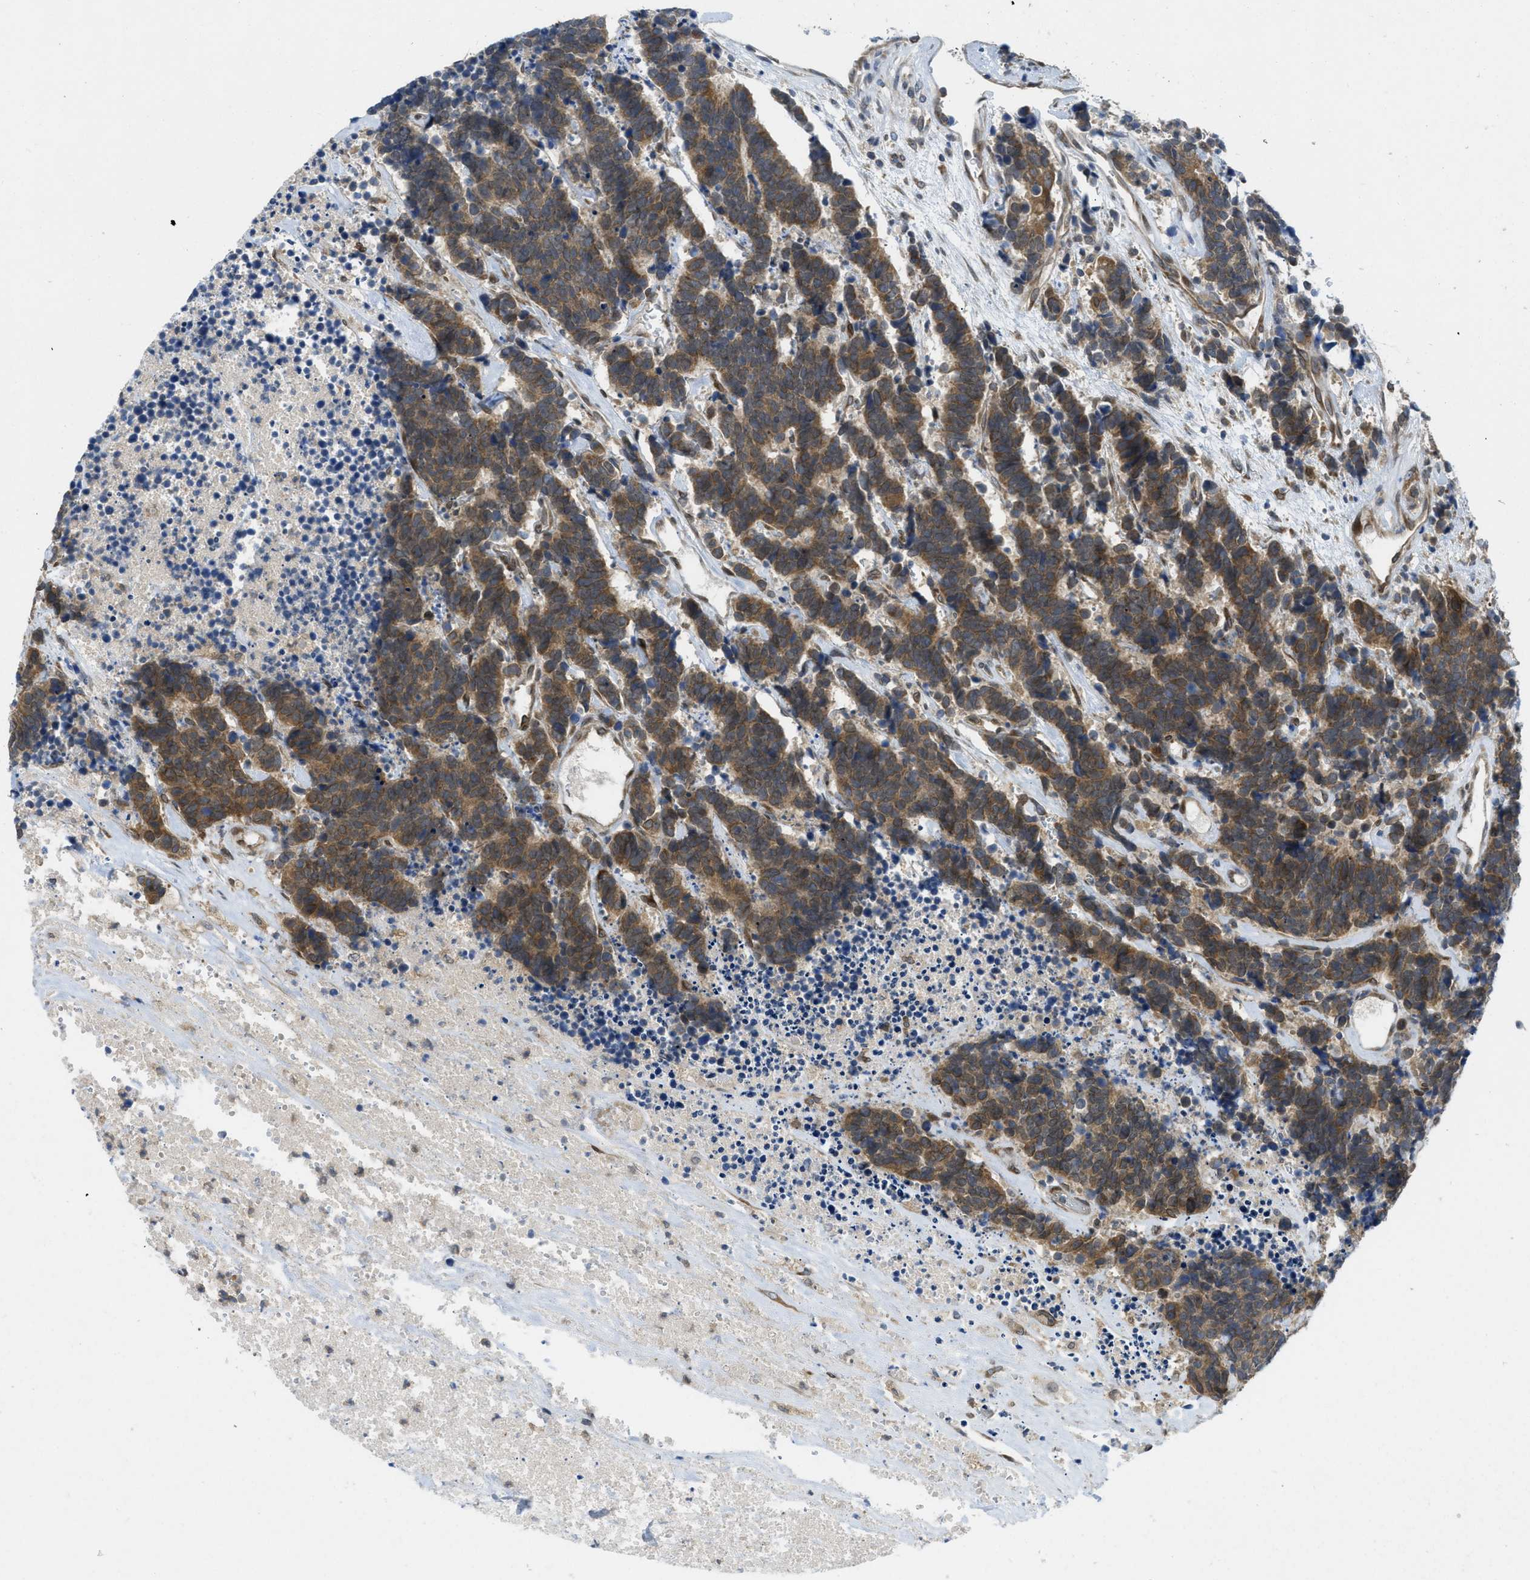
{"staining": {"intensity": "strong", "quantity": ">75%", "location": "cytoplasmic/membranous"}, "tissue": "carcinoid", "cell_type": "Tumor cells", "image_type": "cancer", "snomed": [{"axis": "morphology", "description": "Carcinoma, NOS"}, {"axis": "morphology", "description": "Carcinoid, malignant, NOS"}, {"axis": "topography", "description": "Urinary bladder"}], "caption": "Protein staining of carcinoid tissue shows strong cytoplasmic/membranous positivity in approximately >75% of tumor cells. (Stains: DAB (3,3'-diaminobenzidine) in brown, nuclei in blue, Microscopy: brightfield microscopy at high magnification).", "gene": "EIF2AK3", "patient": {"sex": "male", "age": 57}}